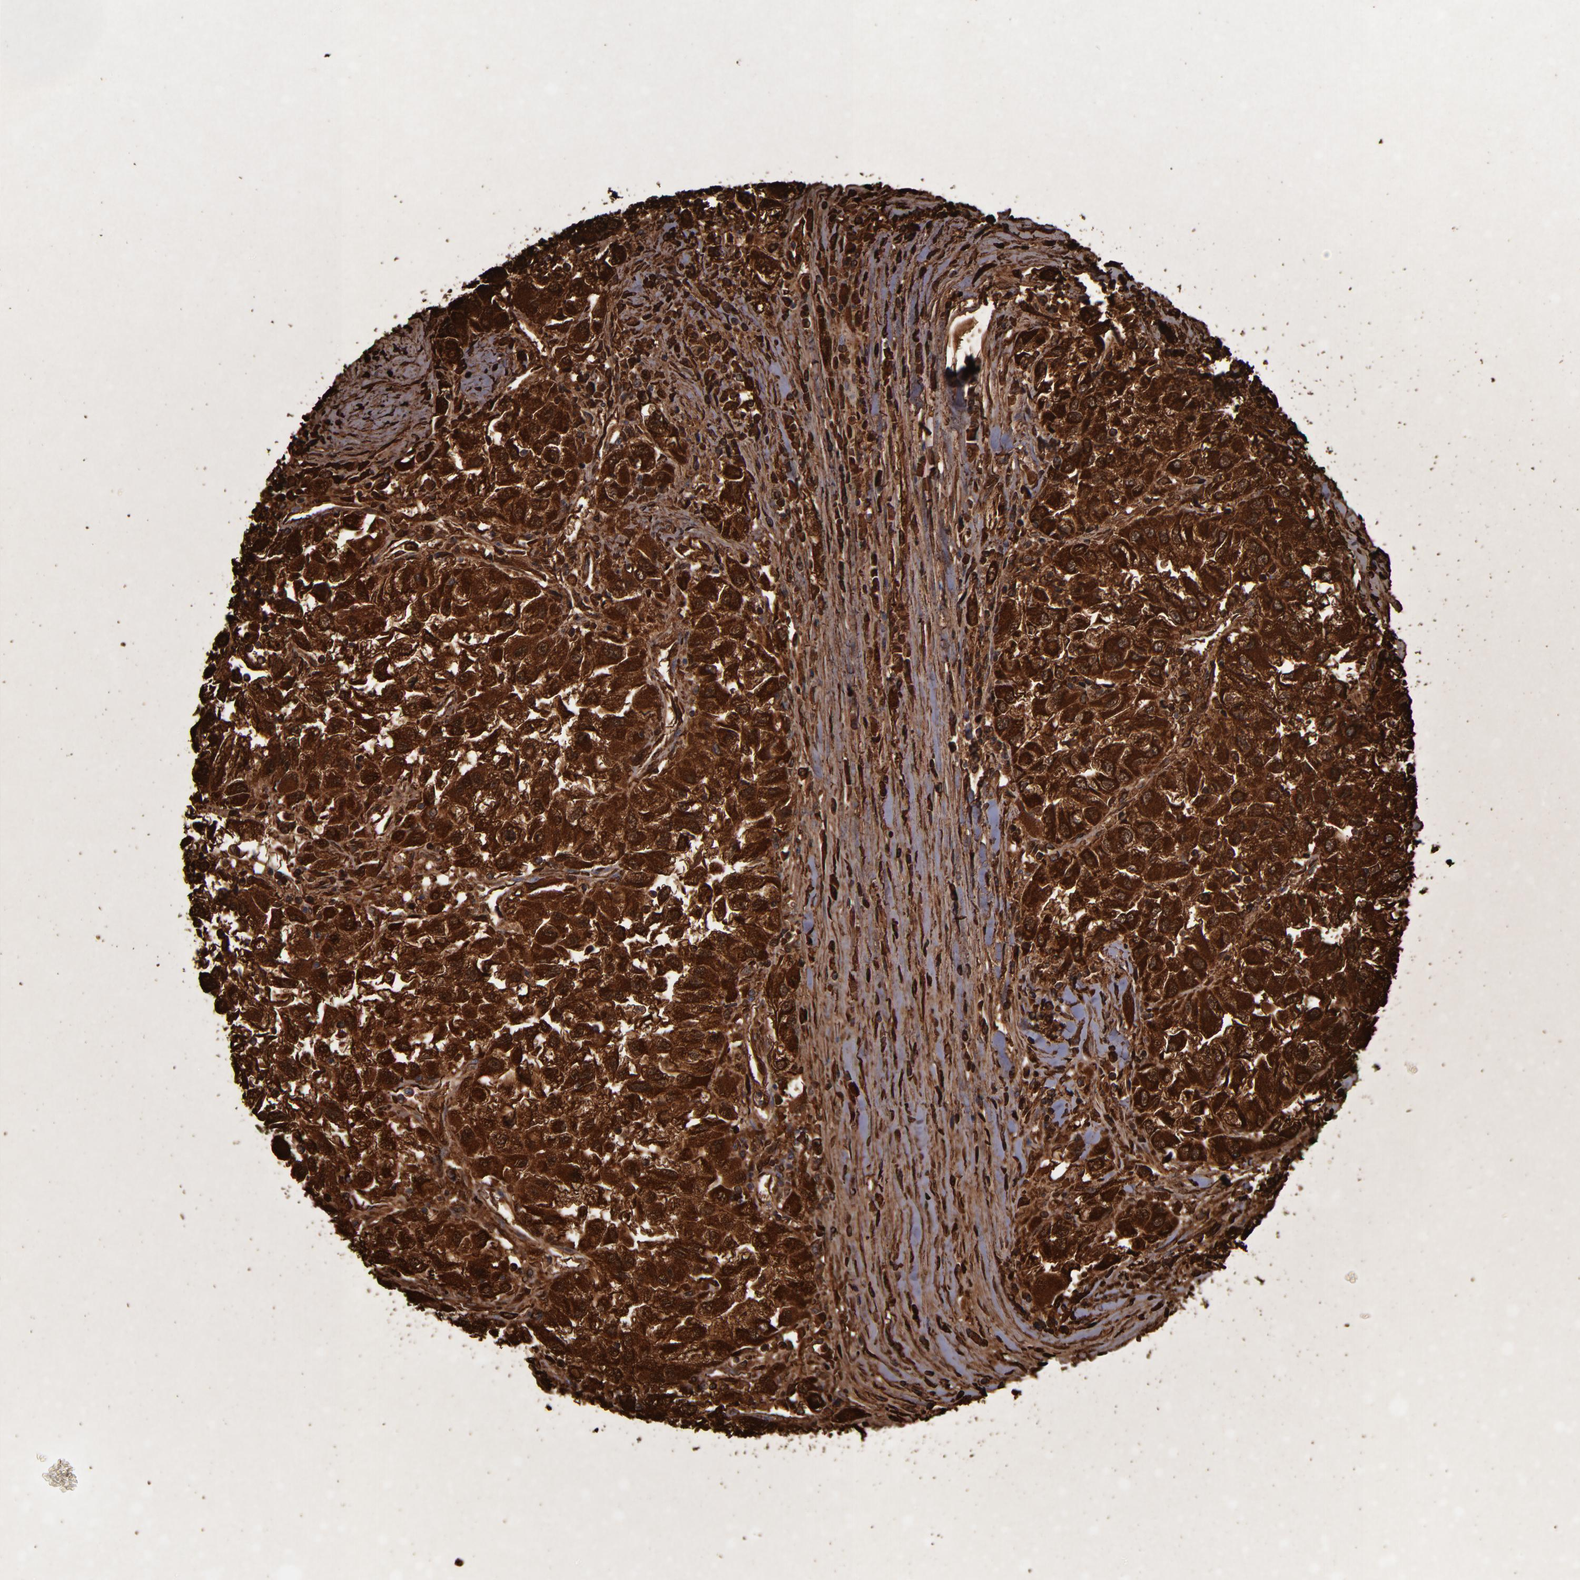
{"staining": {"intensity": "strong", "quantity": ">75%", "location": "cytoplasmic/membranous"}, "tissue": "renal cancer", "cell_type": "Tumor cells", "image_type": "cancer", "snomed": [{"axis": "morphology", "description": "Adenocarcinoma, NOS"}, {"axis": "topography", "description": "Kidney"}], "caption": "About >75% of tumor cells in renal cancer reveal strong cytoplasmic/membranous protein expression as visualized by brown immunohistochemical staining.", "gene": "SOD2", "patient": {"sex": "male", "age": 59}}